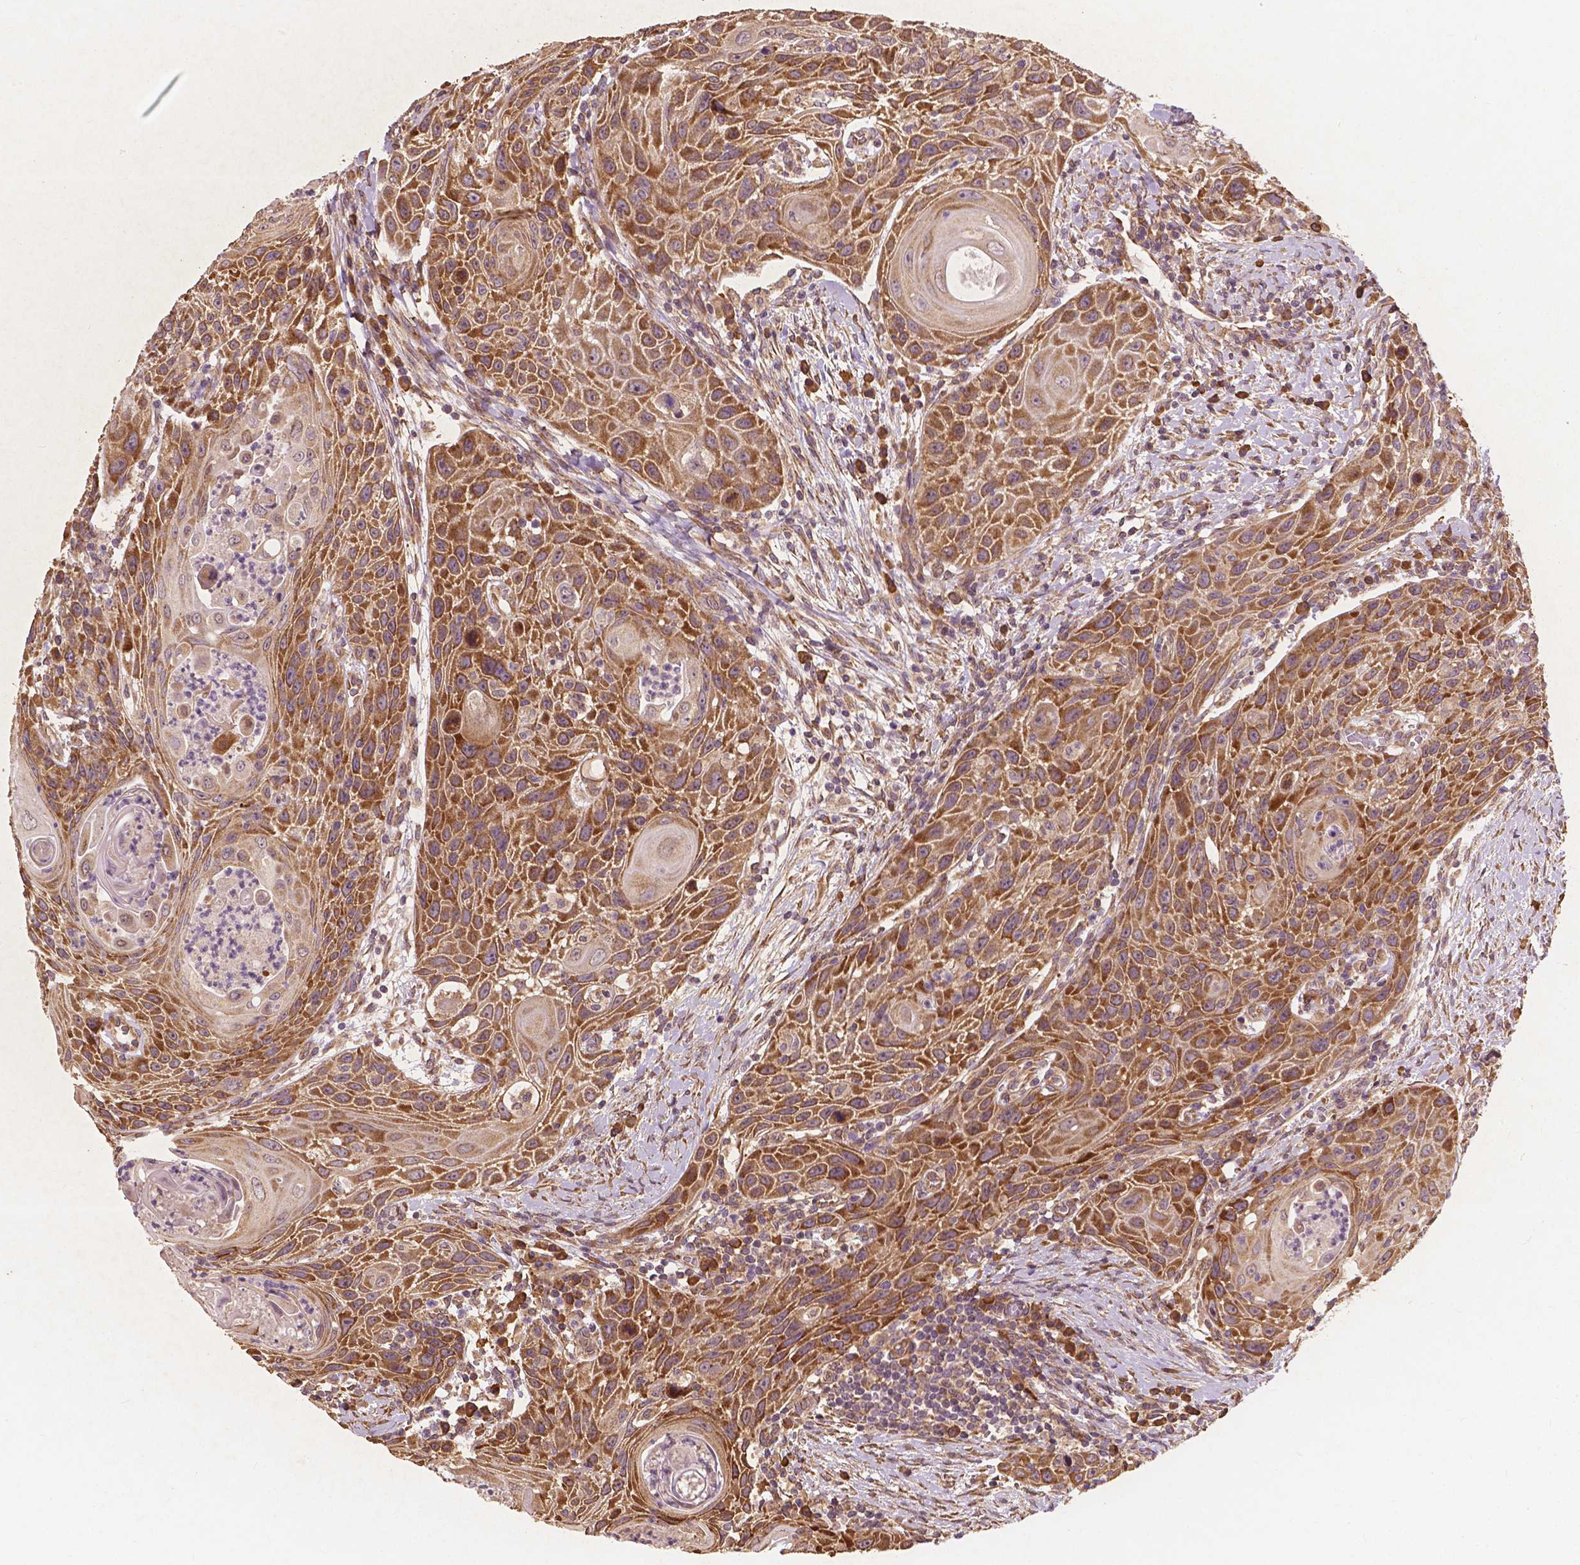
{"staining": {"intensity": "moderate", "quantity": ">75%", "location": "cytoplasmic/membranous"}, "tissue": "head and neck cancer", "cell_type": "Tumor cells", "image_type": "cancer", "snomed": [{"axis": "morphology", "description": "Squamous cell carcinoma, NOS"}, {"axis": "topography", "description": "Head-Neck"}], "caption": "DAB (3,3'-diaminobenzidine) immunohistochemical staining of head and neck cancer reveals moderate cytoplasmic/membranous protein expression in approximately >75% of tumor cells.", "gene": "G3BP1", "patient": {"sex": "male", "age": 69}}